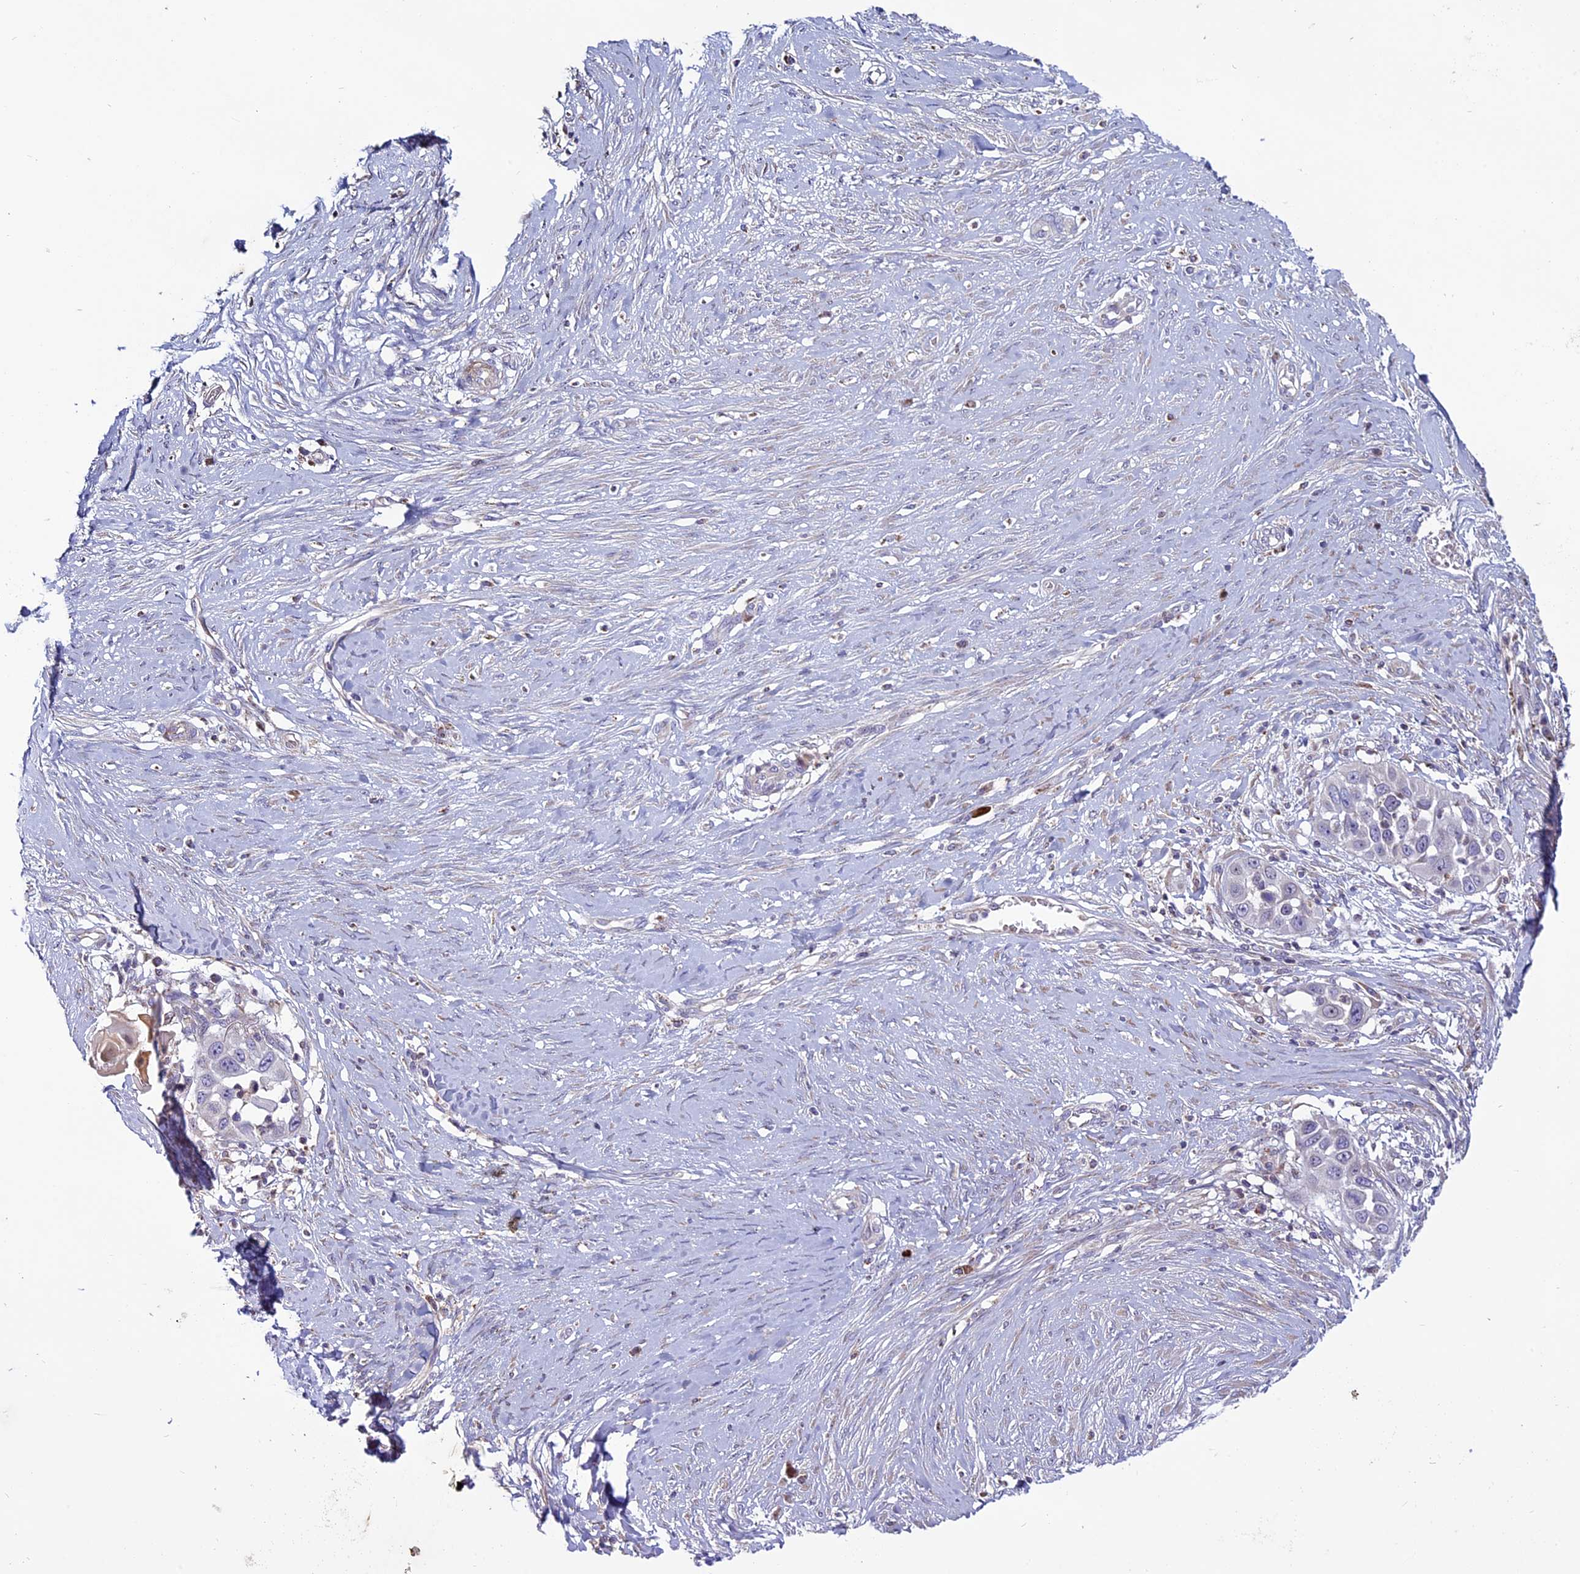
{"staining": {"intensity": "negative", "quantity": "none", "location": "none"}, "tissue": "skin cancer", "cell_type": "Tumor cells", "image_type": "cancer", "snomed": [{"axis": "morphology", "description": "Squamous cell carcinoma, NOS"}, {"axis": "topography", "description": "Skin"}], "caption": "The histopathology image exhibits no significant expression in tumor cells of skin cancer. (DAB (3,3'-diaminobenzidine) IHC with hematoxylin counter stain).", "gene": "MIEF2", "patient": {"sex": "female", "age": 44}}